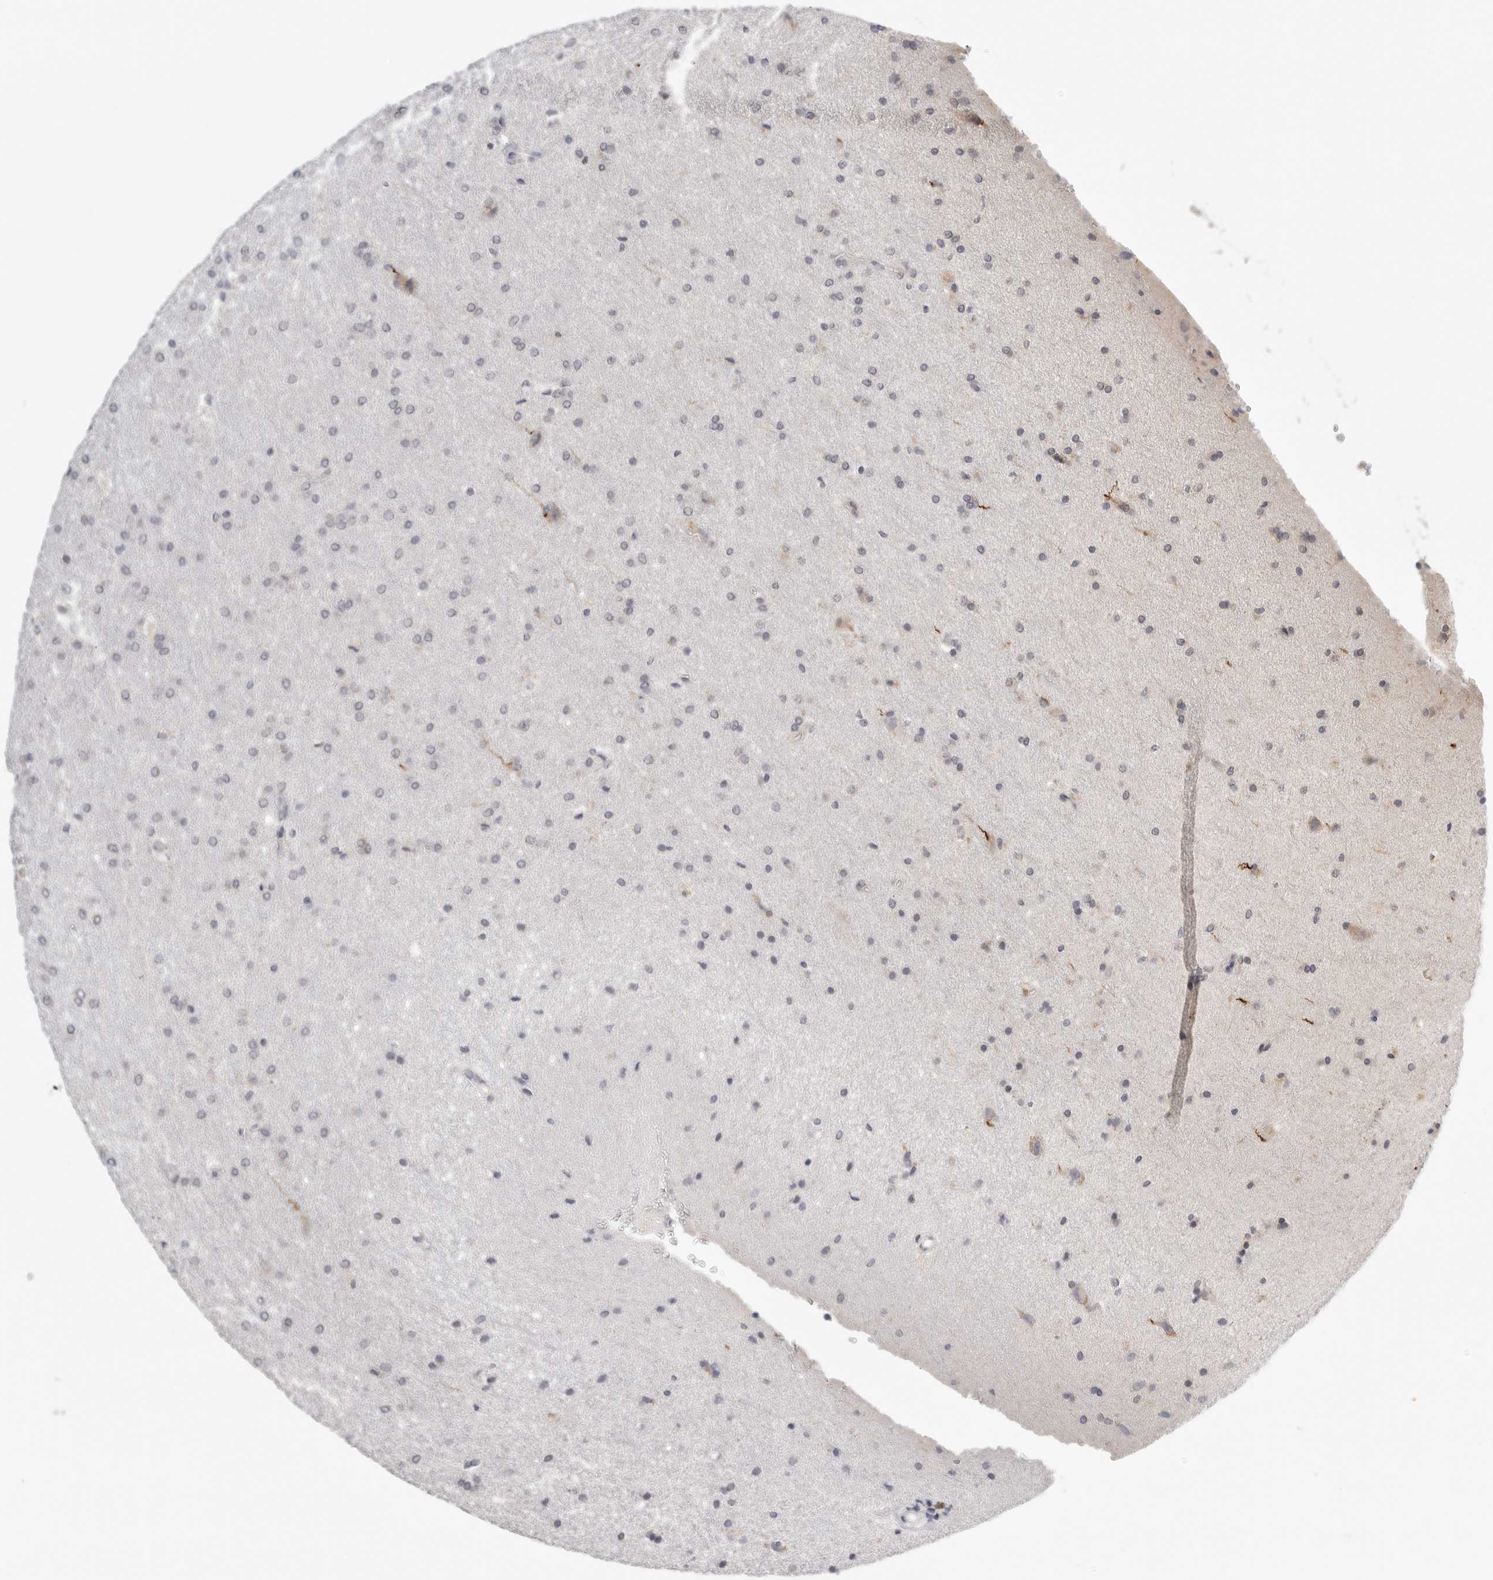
{"staining": {"intensity": "weak", "quantity": "<25%", "location": "nuclear"}, "tissue": "glioma", "cell_type": "Tumor cells", "image_type": "cancer", "snomed": [{"axis": "morphology", "description": "Glioma, malignant, Low grade"}, {"axis": "topography", "description": "Brain"}], "caption": "Immunohistochemical staining of low-grade glioma (malignant) exhibits no significant staining in tumor cells.", "gene": "STAB2", "patient": {"sex": "female", "age": 37}}